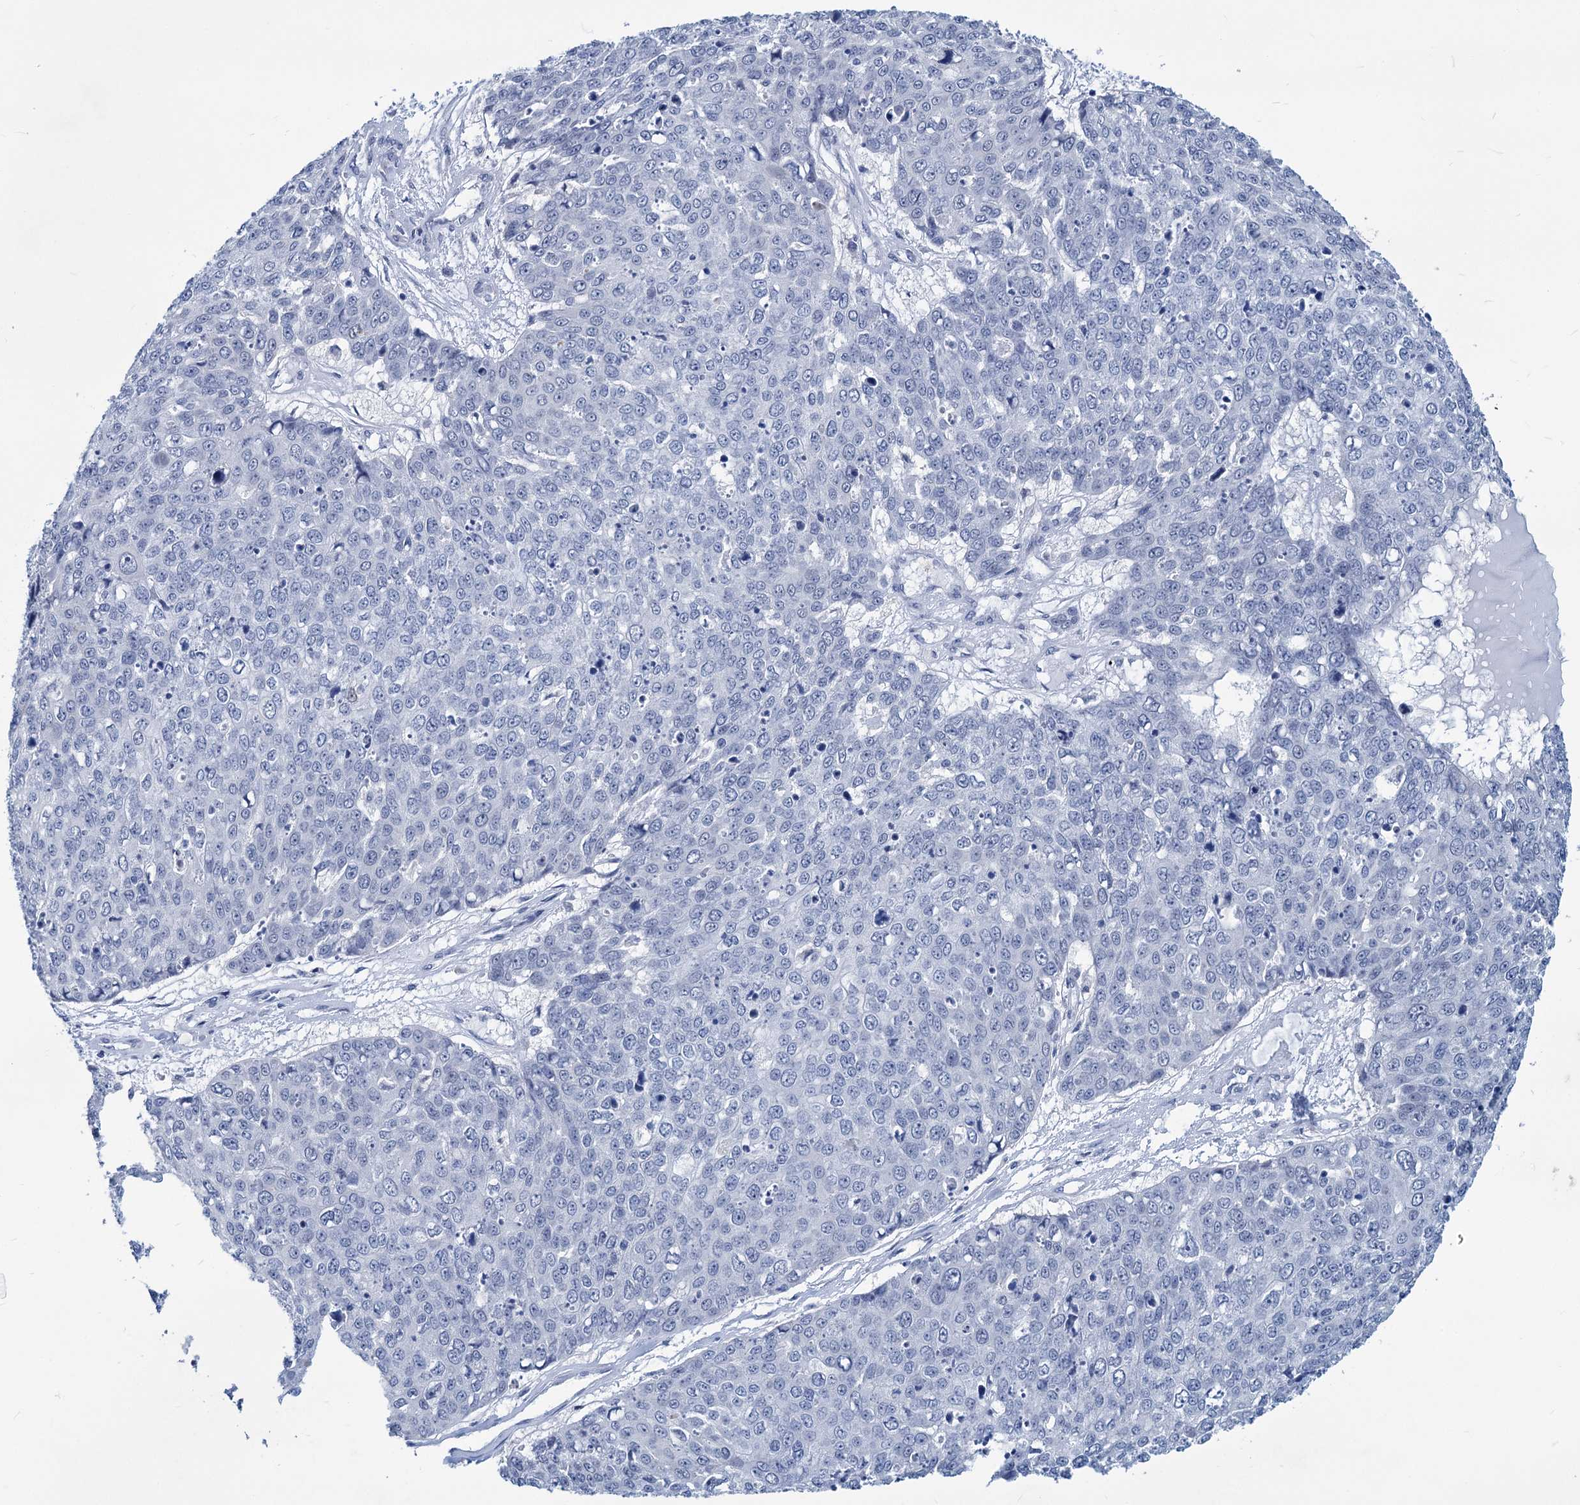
{"staining": {"intensity": "negative", "quantity": "none", "location": "none"}, "tissue": "skin cancer", "cell_type": "Tumor cells", "image_type": "cancer", "snomed": [{"axis": "morphology", "description": "Squamous cell carcinoma, NOS"}, {"axis": "topography", "description": "Skin"}], "caption": "Skin cancer (squamous cell carcinoma) was stained to show a protein in brown. There is no significant expression in tumor cells. (Stains: DAB immunohistochemistry (IHC) with hematoxylin counter stain, Microscopy: brightfield microscopy at high magnification).", "gene": "NEU3", "patient": {"sex": "female", "age": 44}}